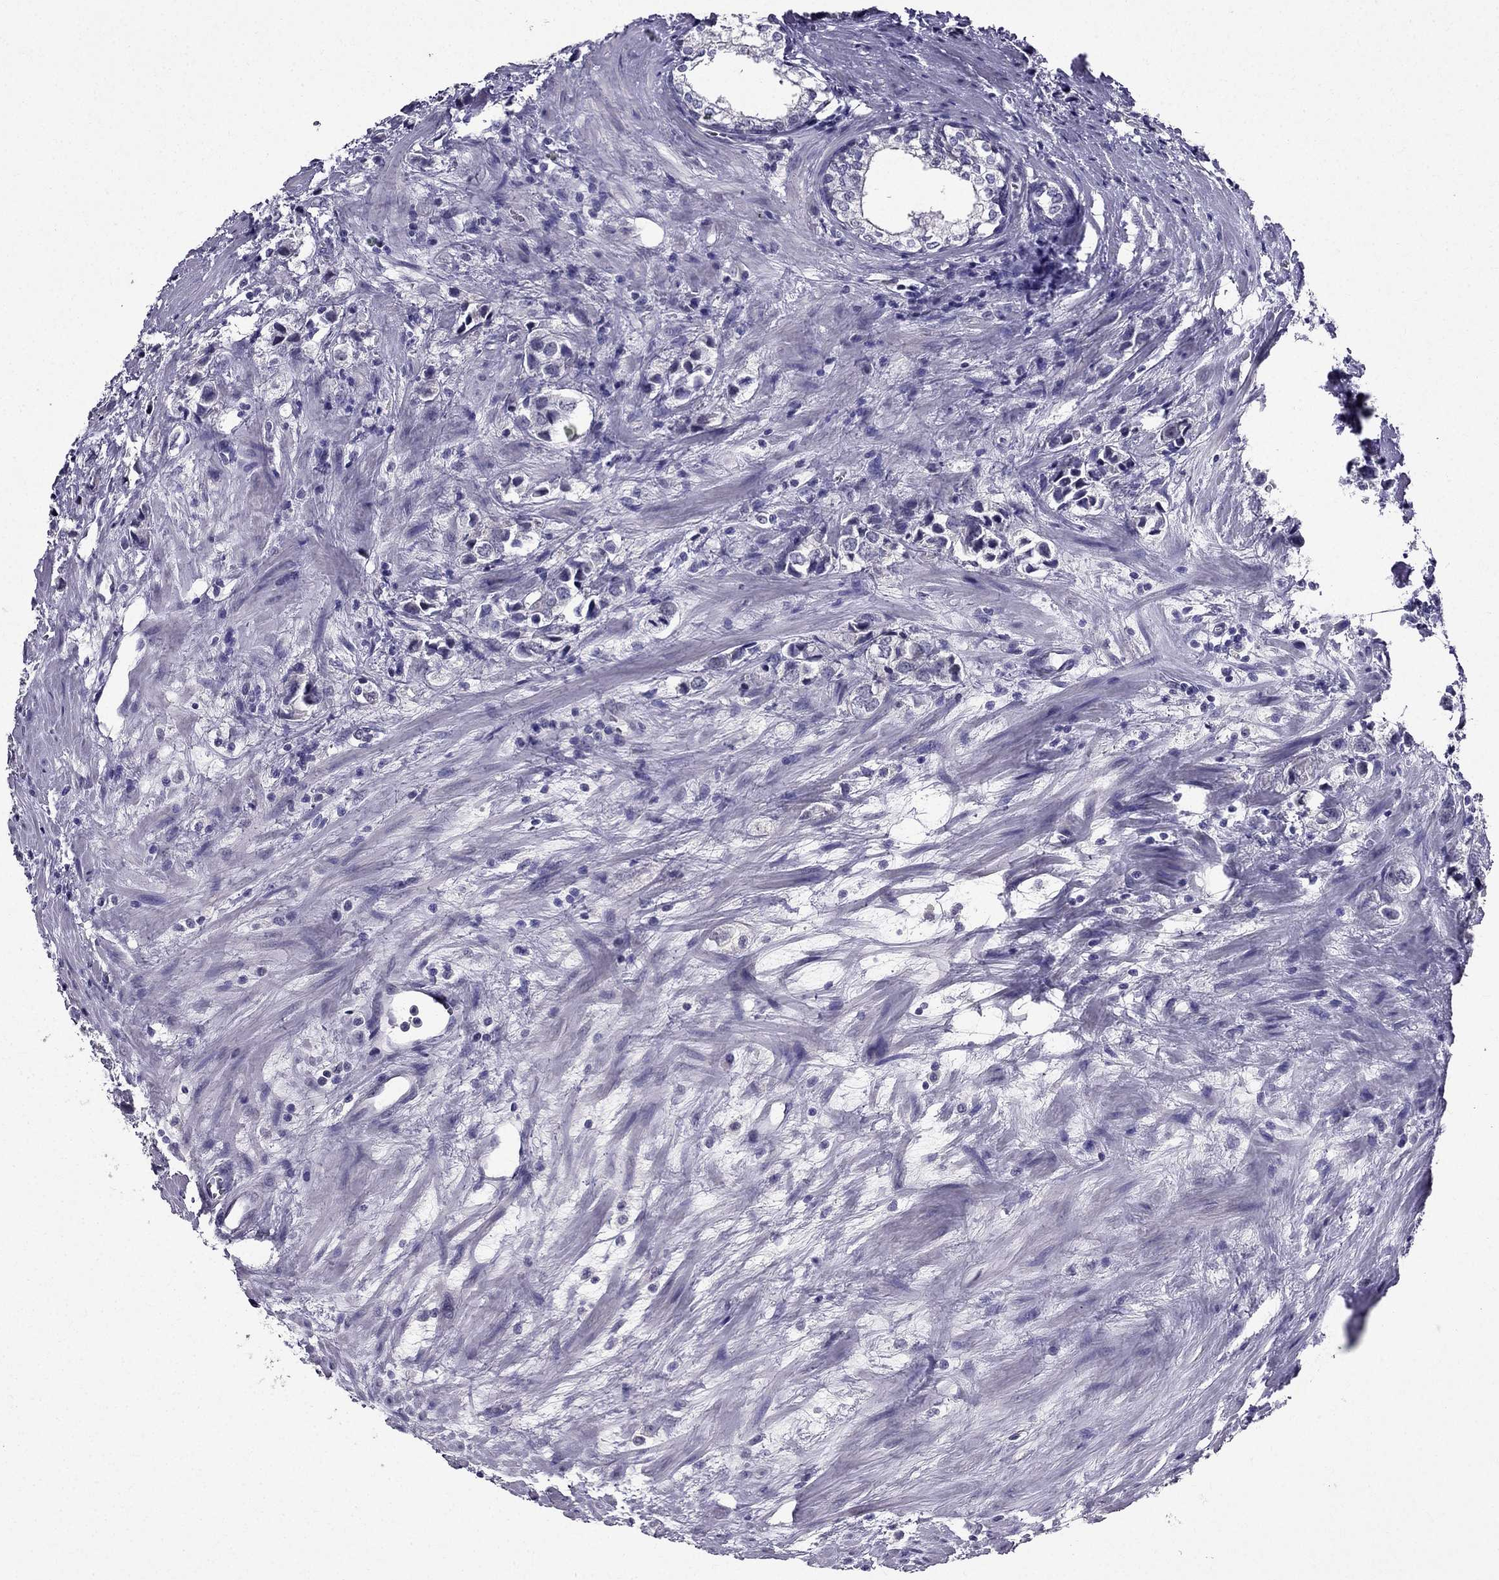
{"staining": {"intensity": "negative", "quantity": "none", "location": "none"}, "tissue": "prostate cancer", "cell_type": "Tumor cells", "image_type": "cancer", "snomed": [{"axis": "morphology", "description": "Adenocarcinoma, NOS"}, {"axis": "topography", "description": "Prostate and seminal vesicle, NOS"}], "caption": "IHC histopathology image of prostate adenocarcinoma stained for a protein (brown), which reveals no staining in tumor cells. Brightfield microscopy of immunohistochemistry stained with DAB (brown) and hematoxylin (blue), captured at high magnification.", "gene": "DUSP15", "patient": {"sex": "male", "age": 63}}